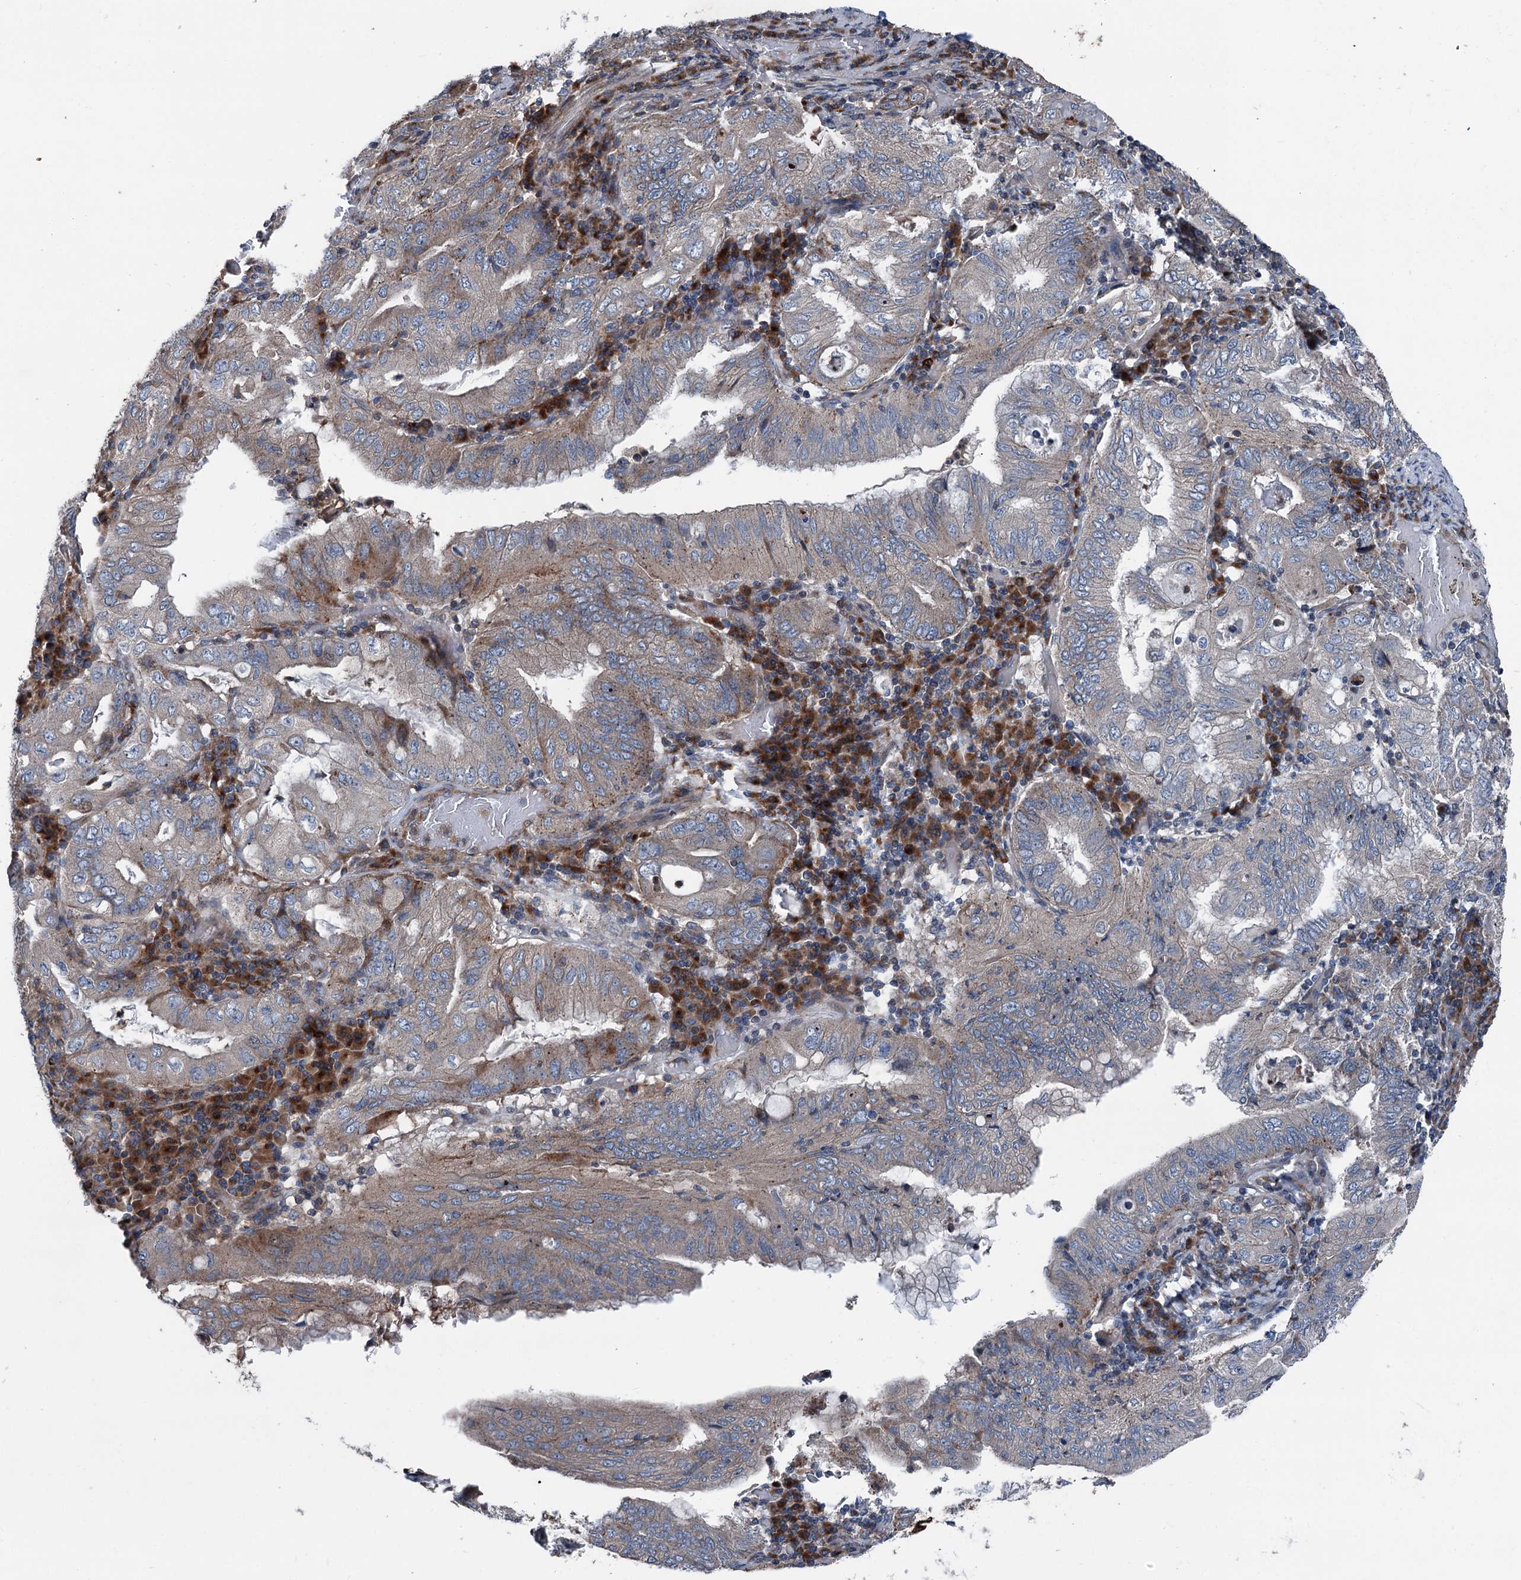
{"staining": {"intensity": "weak", "quantity": "25%-75%", "location": "cytoplasmic/membranous"}, "tissue": "stomach cancer", "cell_type": "Tumor cells", "image_type": "cancer", "snomed": [{"axis": "morphology", "description": "Normal tissue, NOS"}, {"axis": "morphology", "description": "Adenocarcinoma, NOS"}, {"axis": "topography", "description": "Esophagus"}, {"axis": "topography", "description": "Stomach, upper"}, {"axis": "topography", "description": "Peripheral nerve tissue"}], "caption": "Immunohistochemical staining of stomach adenocarcinoma reveals weak cytoplasmic/membranous protein expression in approximately 25%-75% of tumor cells.", "gene": "RUFY1", "patient": {"sex": "male", "age": 62}}